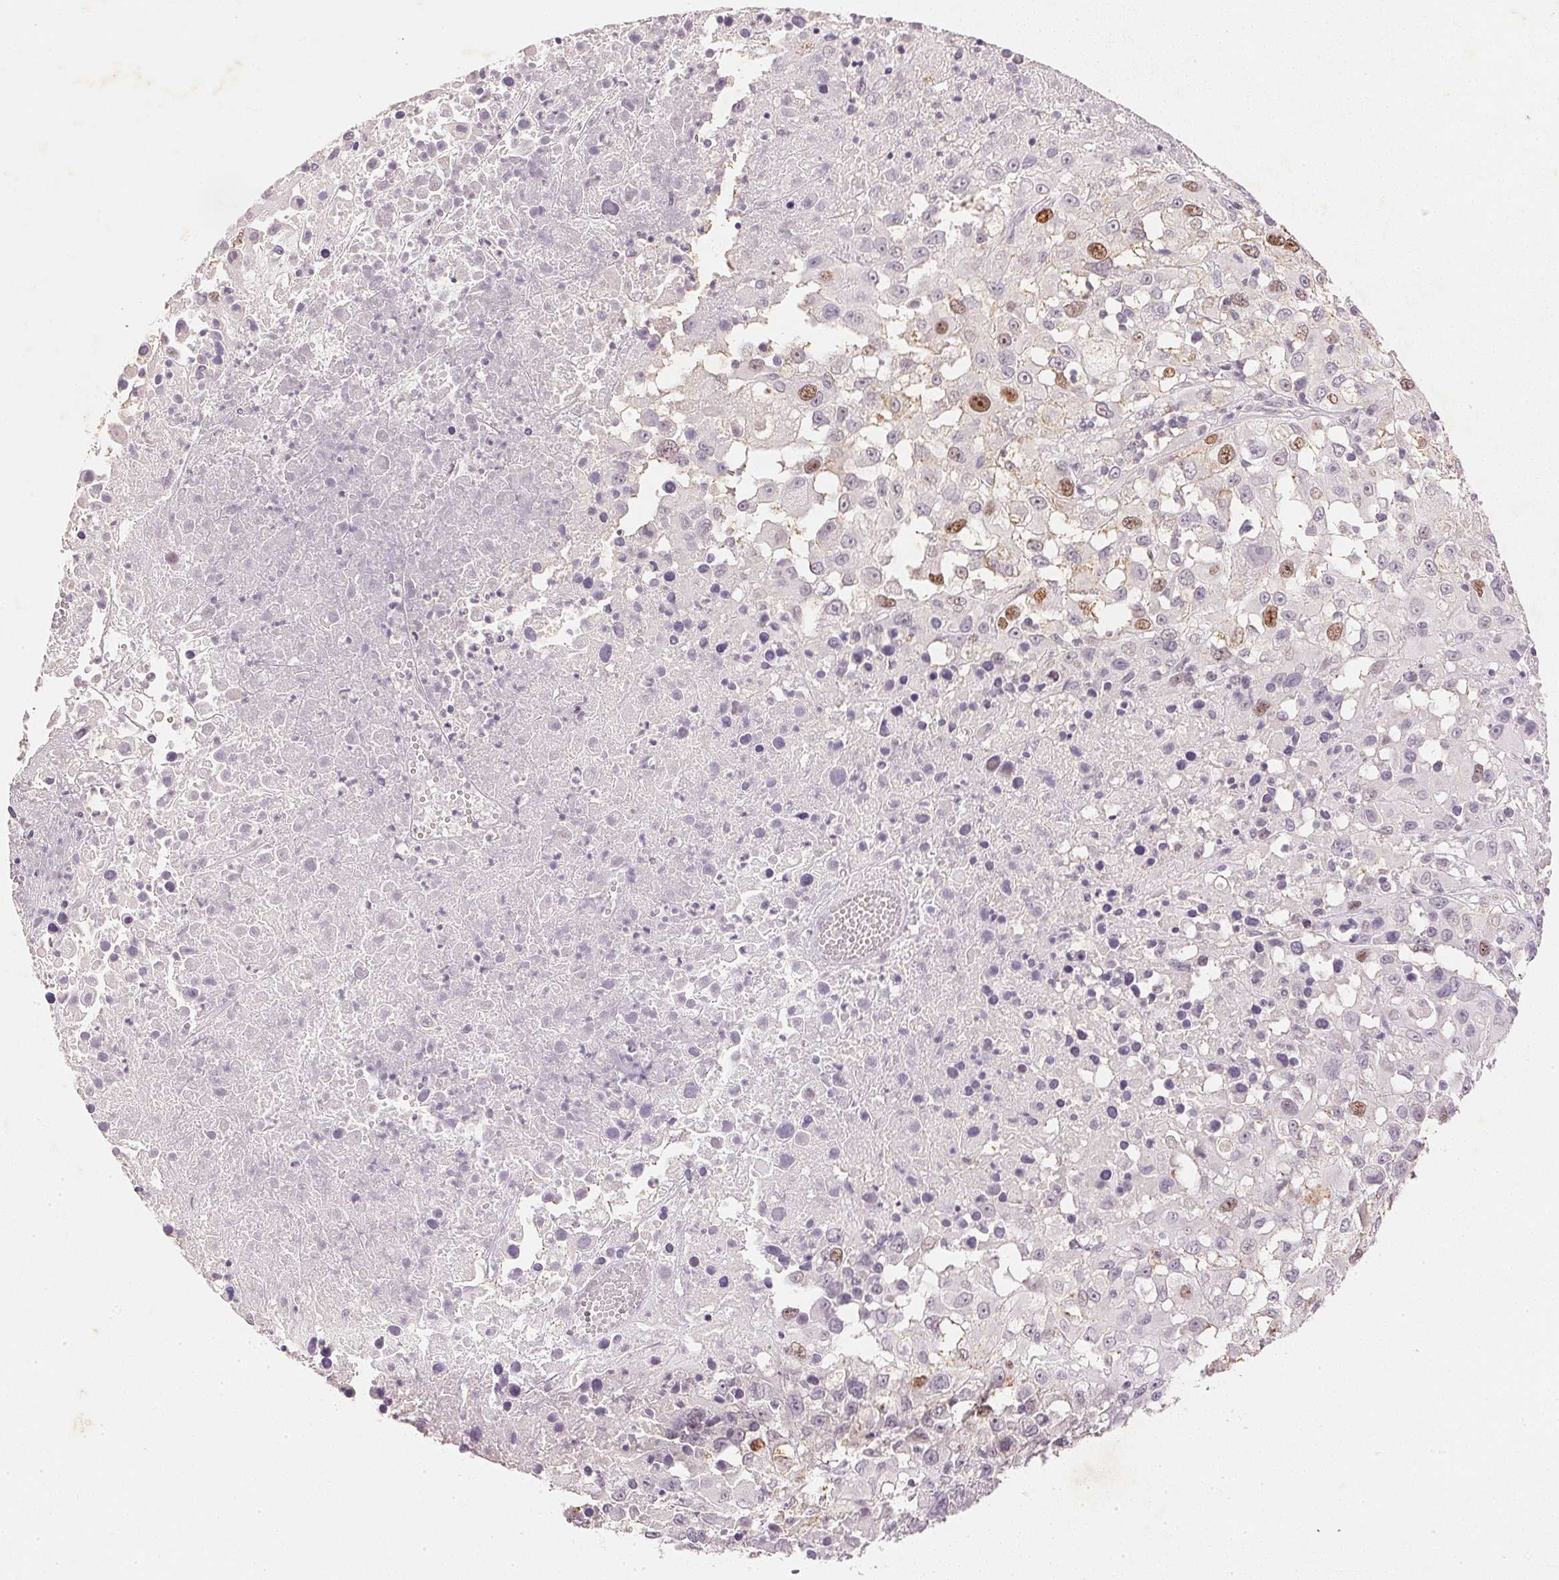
{"staining": {"intensity": "moderate", "quantity": "<25%", "location": "nuclear"}, "tissue": "melanoma", "cell_type": "Tumor cells", "image_type": "cancer", "snomed": [{"axis": "morphology", "description": "Malignant melanoma, Metastatic site"}, {"axis": "topography", "description": "Soft tissue"}], "caption": "This is an image of immunohistochemistry staining of malignant melanoma (metastatic site), which shows moderate staining in the nuclear of tumor cells.", "gene": "SMTN", "patient": {"sex": "male", "age": 50}}